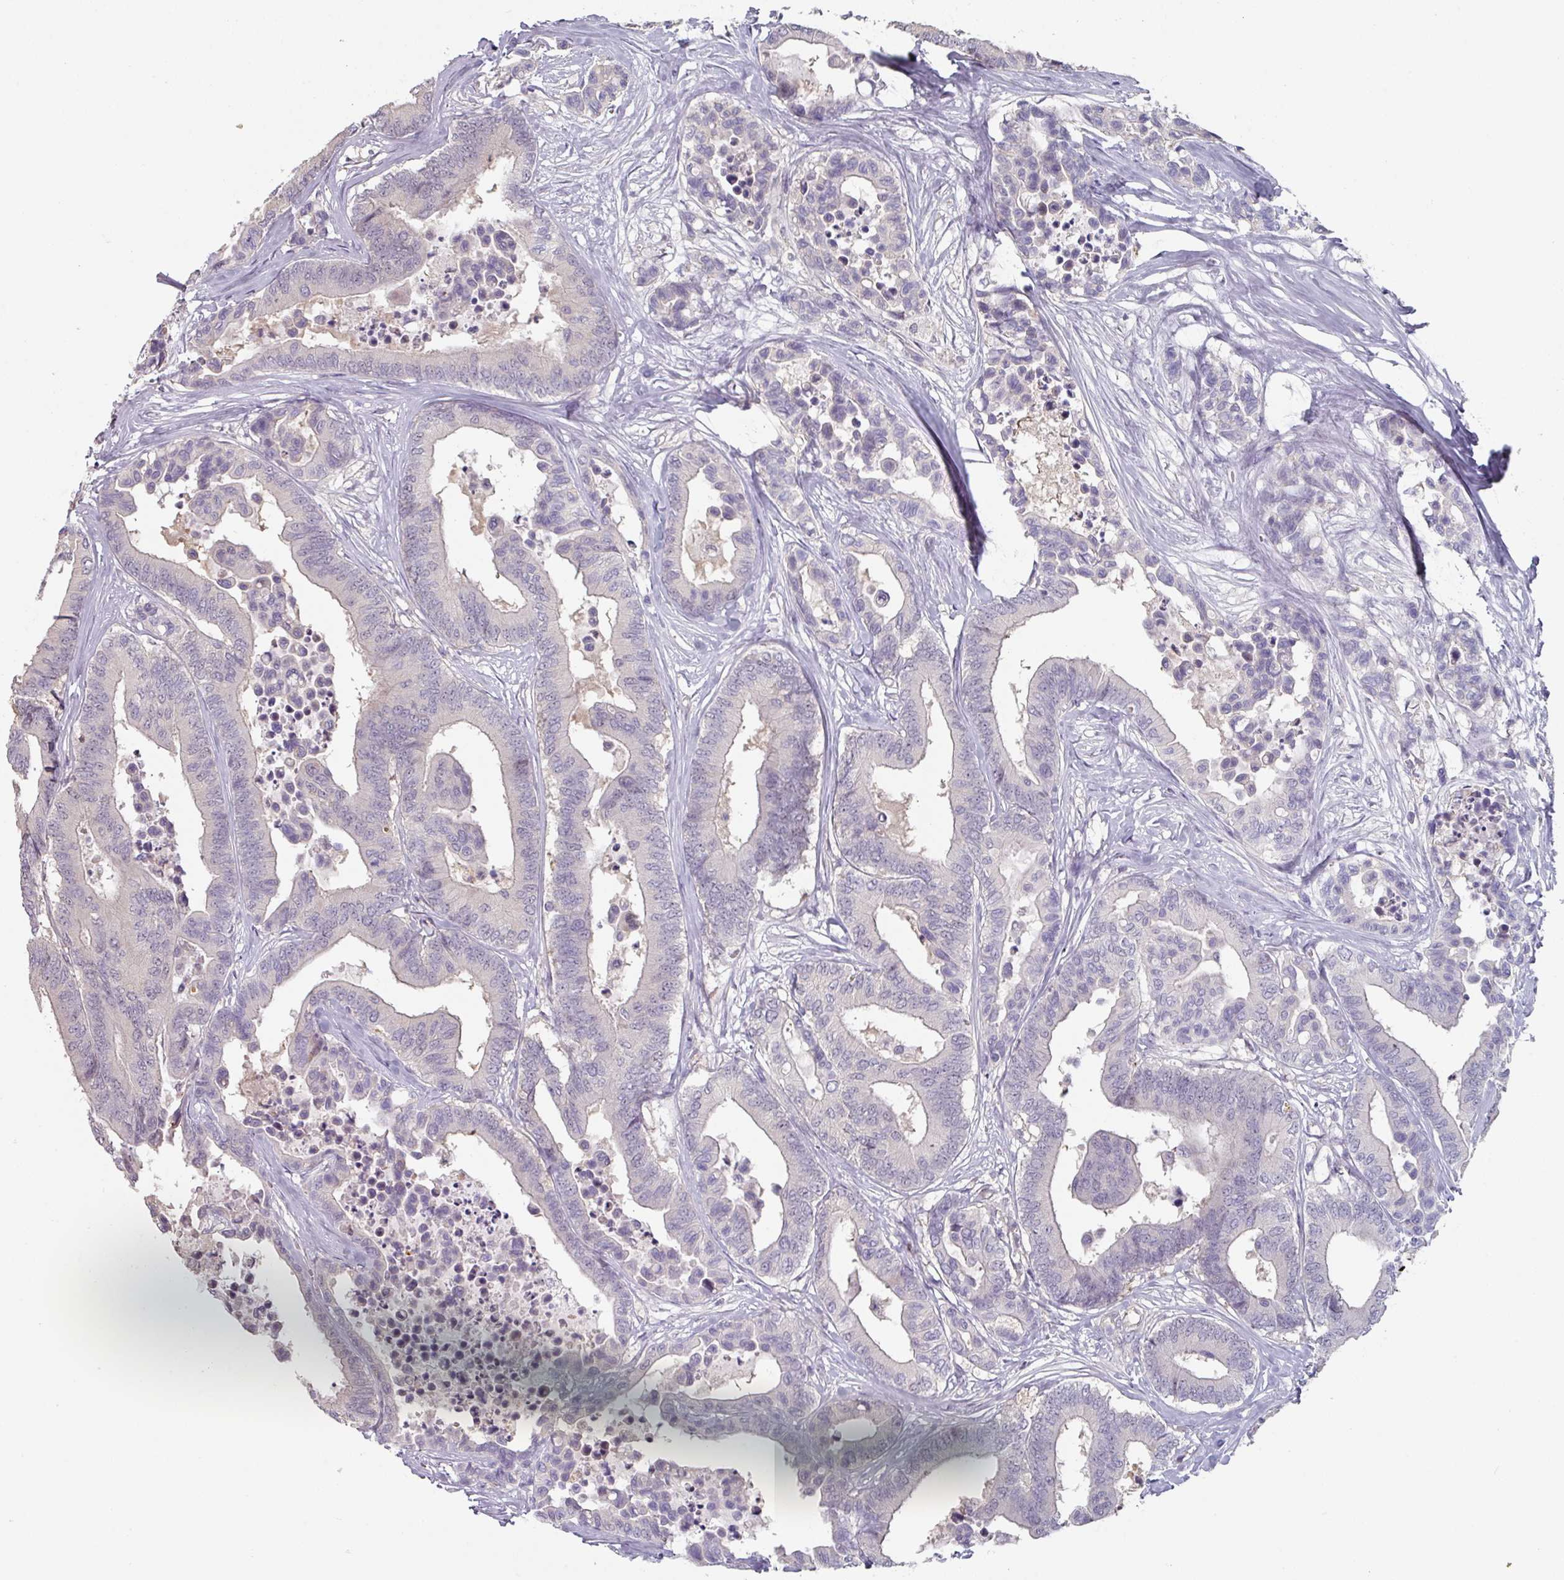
{"staining": {"intensity": "negative", "quantity": "none", "location": "none"}, "tissue": "colorectal cancer", "cell_type": "Tumor cells", "image_type": "cancer", "snomed": [{"axis": "morphology", "description": "Normal tissue, NOS"}, {"axis": "morphology", "description": "Adenocarcinoma, NOS"}, {"axis": "topography", "description": "Colon"}], "caption": "DAB (3,3'-diaminobenzidine) immunohistochemical staining of human colorectal cancer (adenocarcinoma) reveals no significant expression in tumor cells.", "gene": "ZBTB6", "patient": {"sex": "male", "age": 82}}